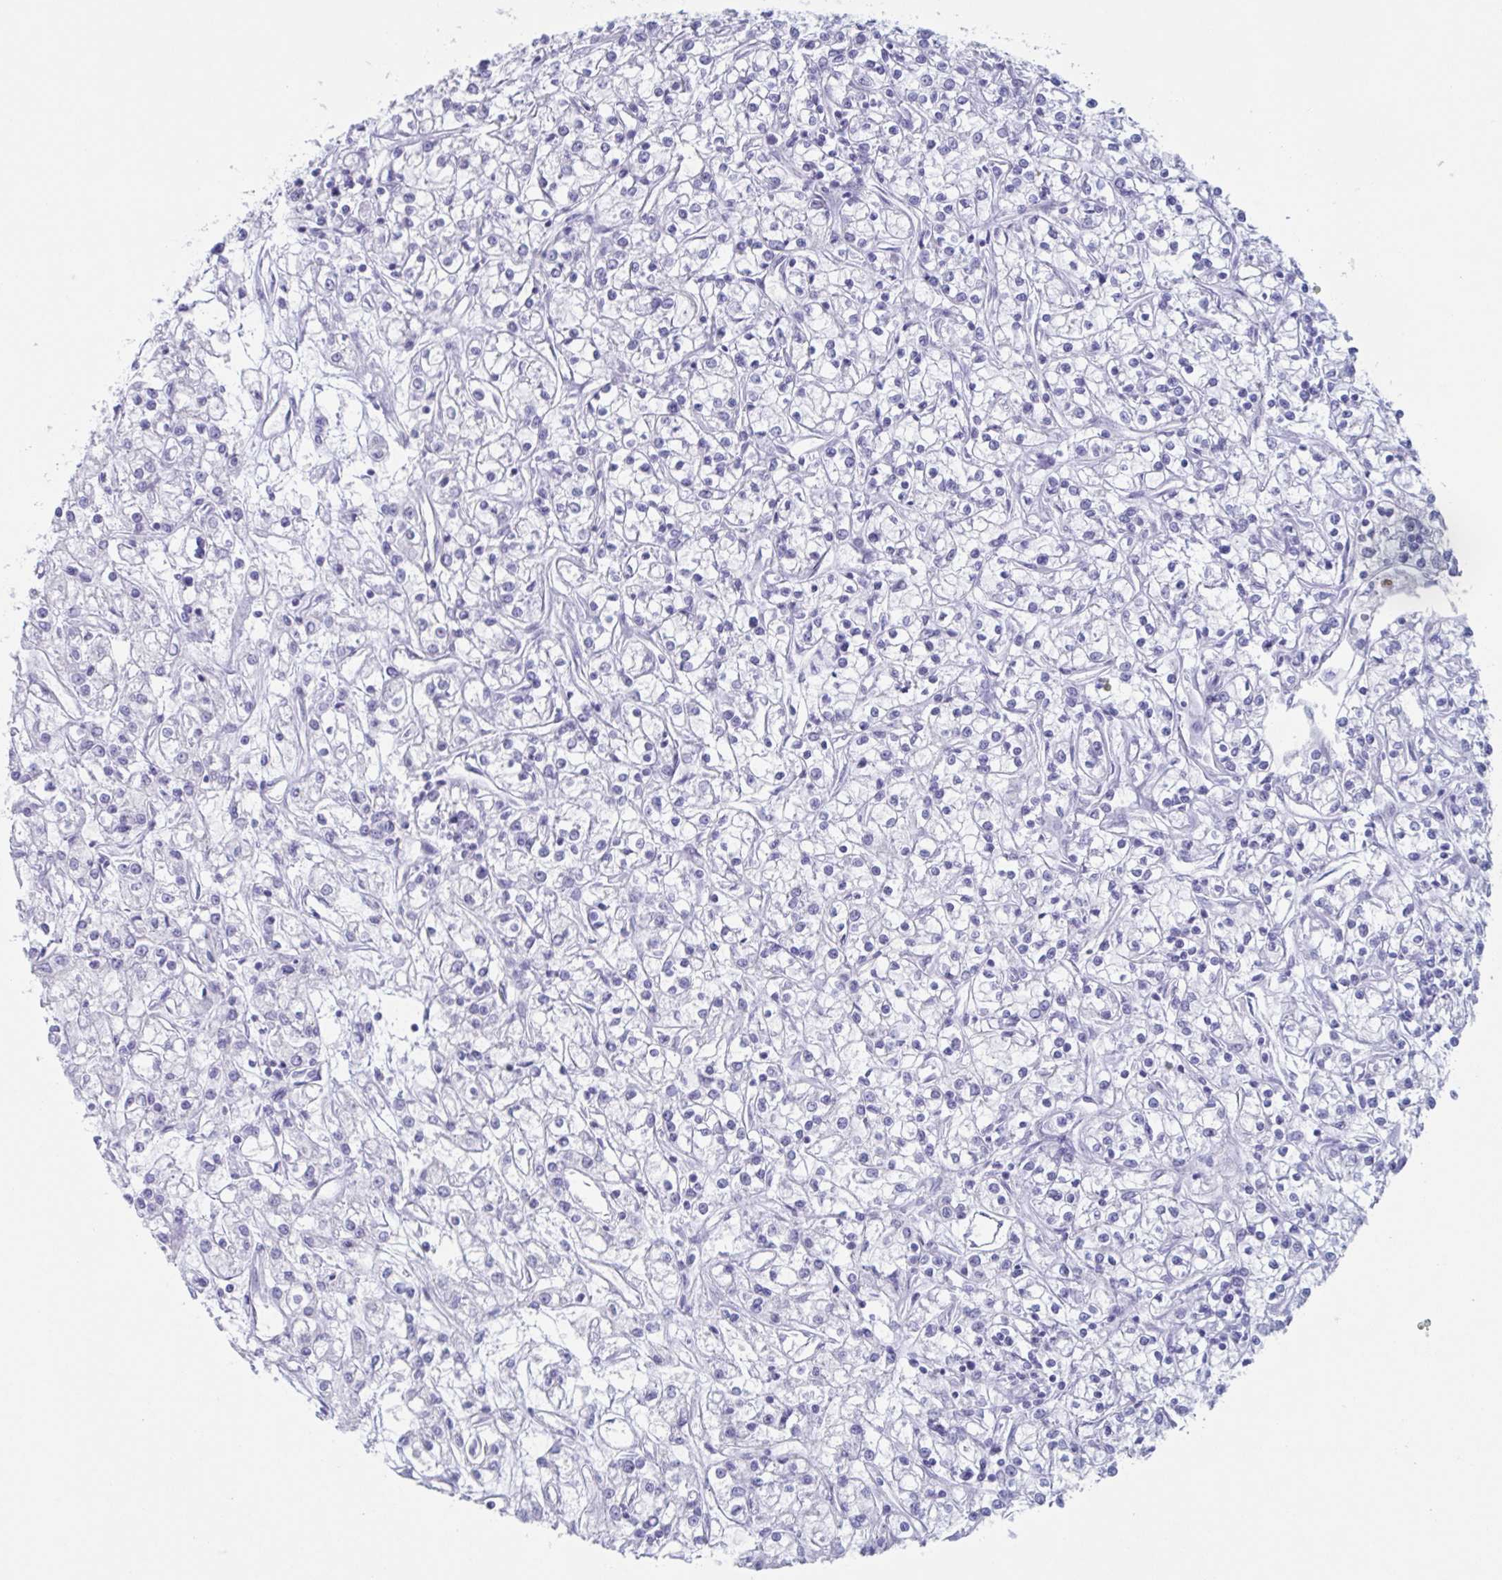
{"staining": {"intensity": "negative", "quantity": "none", "location": "none"}, "tissue": "renal cancer", "cell_type": "Tumor cells", "image_type": "cancer", "snomed": [{"axis": "morphology", "description": "Adenocarcinoma, NOS"}, {"axis": "topography", "description": "Kidney"}], "caption": "Renal adenocarcinoma was stained to show a protein in brown. There is no significant positivity in tumor cells.", "gene": "CYP4F11", "patient": {"sex": "female", "age": 59}}